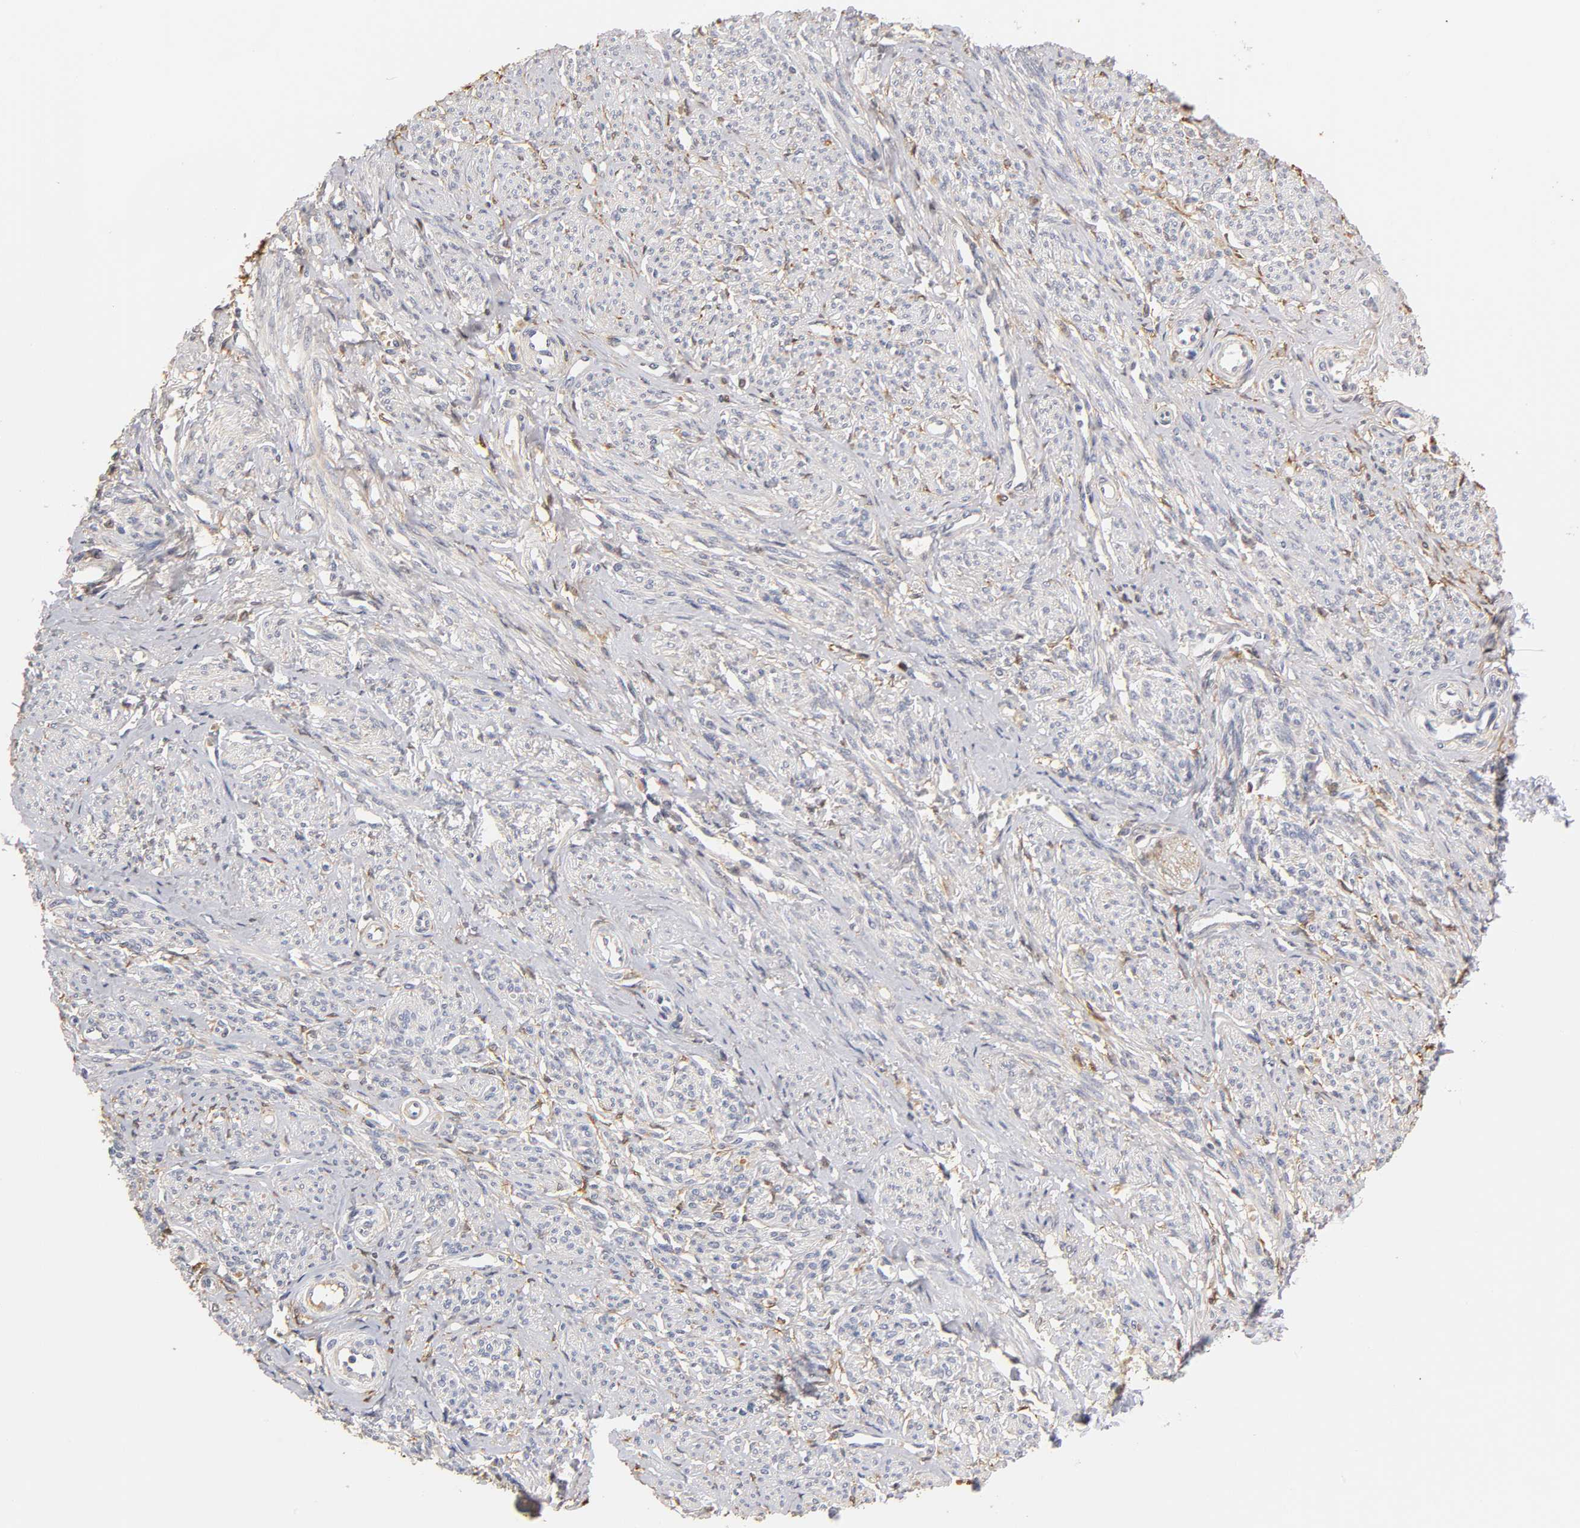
{"staining": {"intensity": "weak", "quantity": "<25%", "location": "cytoplasmic/membranous"}, "tissue": "smooth muscle", "cell_type": "Smooth muscle cells", "image_type": "normal", "snomed": [{"axis": "morphology", "description": "Normal tissue, NOS"}, {"axis": "topography", "description": "Smooth muscle"}], "caption": "Smooth muscle stained for a protein using IHC shows no staining smooth muscle cells.", "gene": "GSTZ1", "patient": {"sex": "female", "age": 65}}